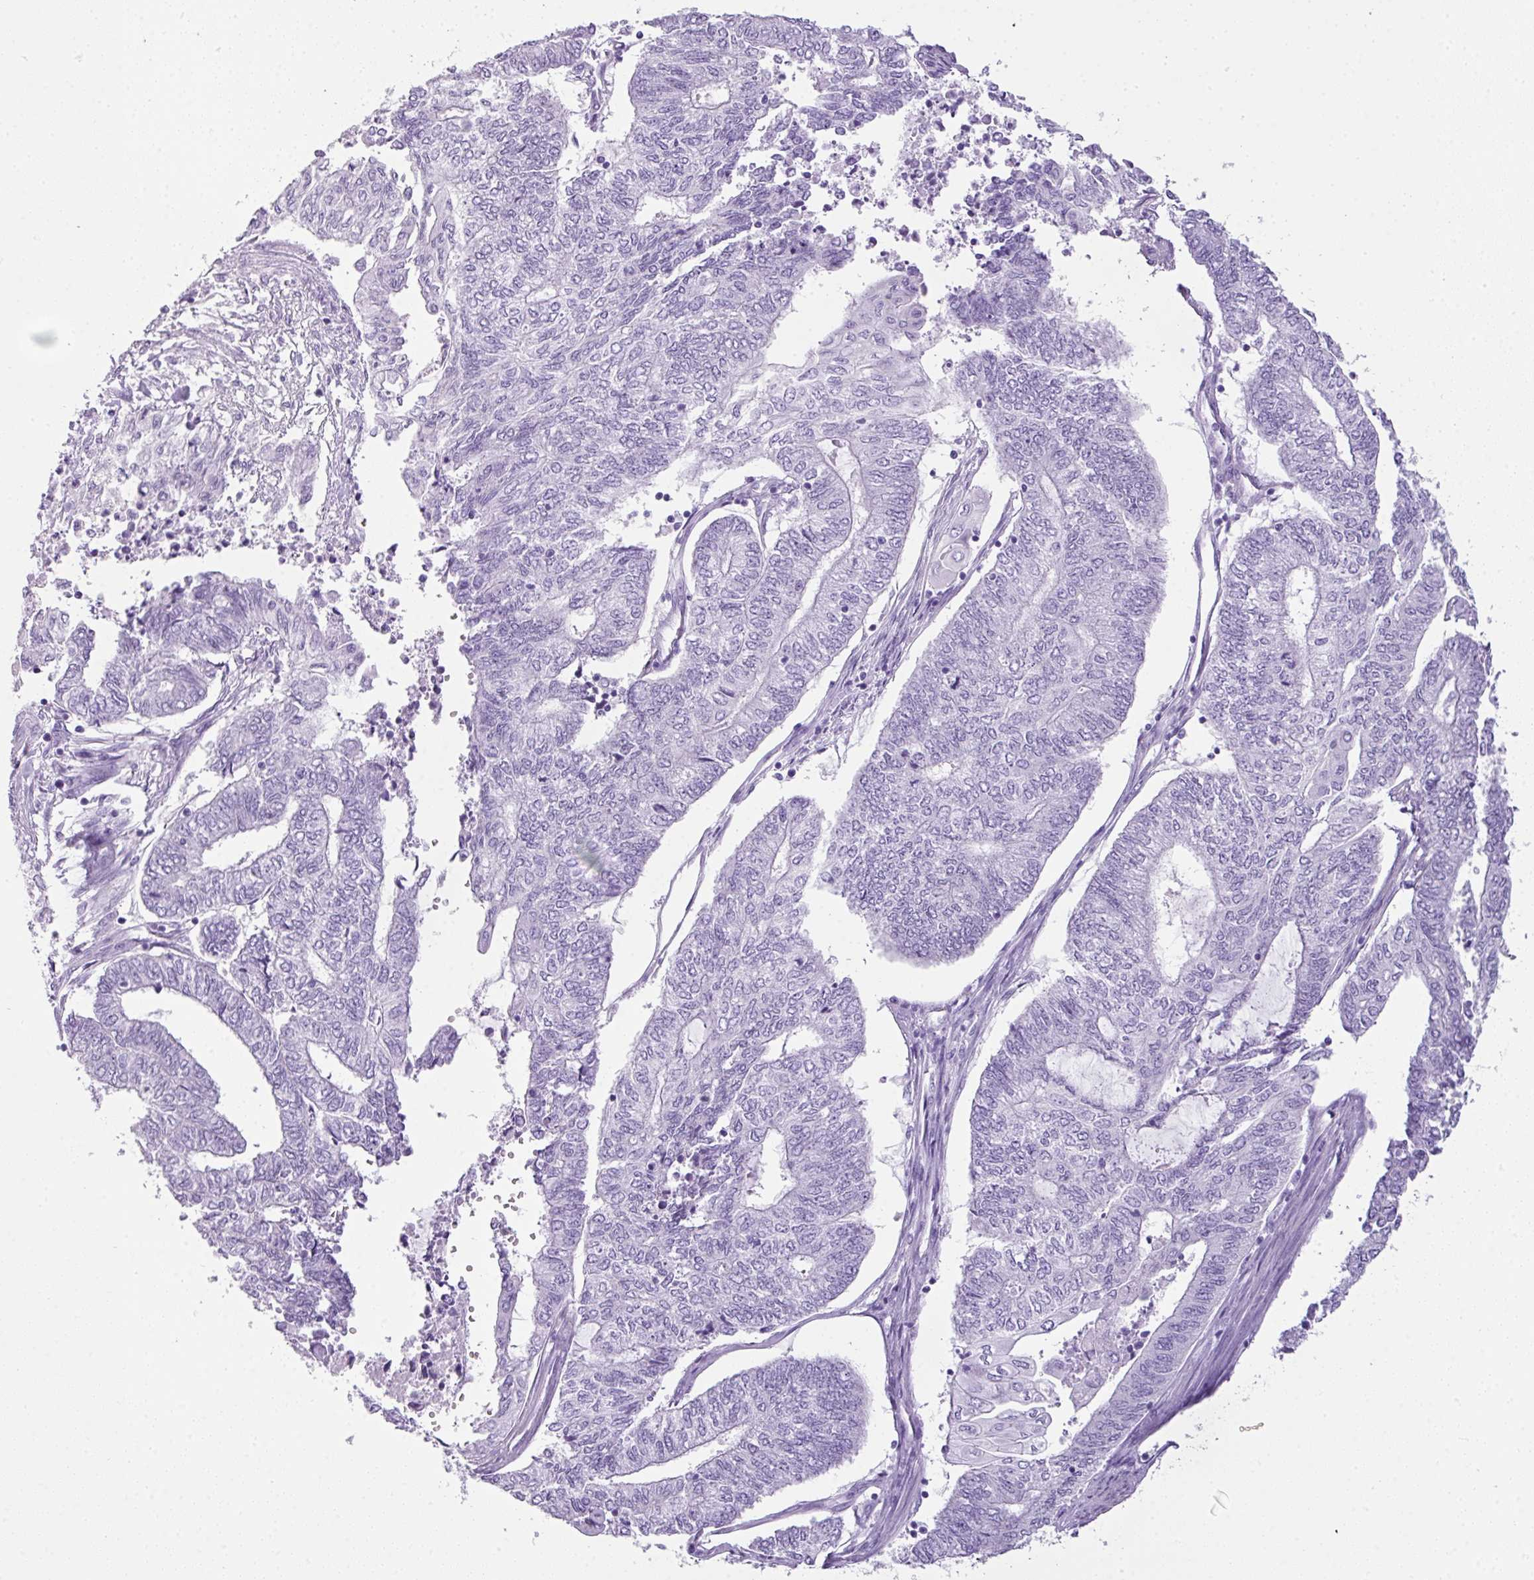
{"staining": {"intensity": "negative", "quantity": "none", "location": "none"}, "tissue": "endometrial cancer", "cell_type": "Tumor cells", "image_type": "cancer", "snomed": [{"axis": "morphology", "description": "Adenocarcinoma, NOS"}, {"axis": "topography", "description": "Uterus"}, {"axis": "topography", "description": "Endometrium"}], "caption": "Photomicrograph shows no protein staining in tumor cells of endometrial cancer (adenocarcinoma) tissue.", "gene": "TNP1", "patient": {"sex": "female", "age": 70}}